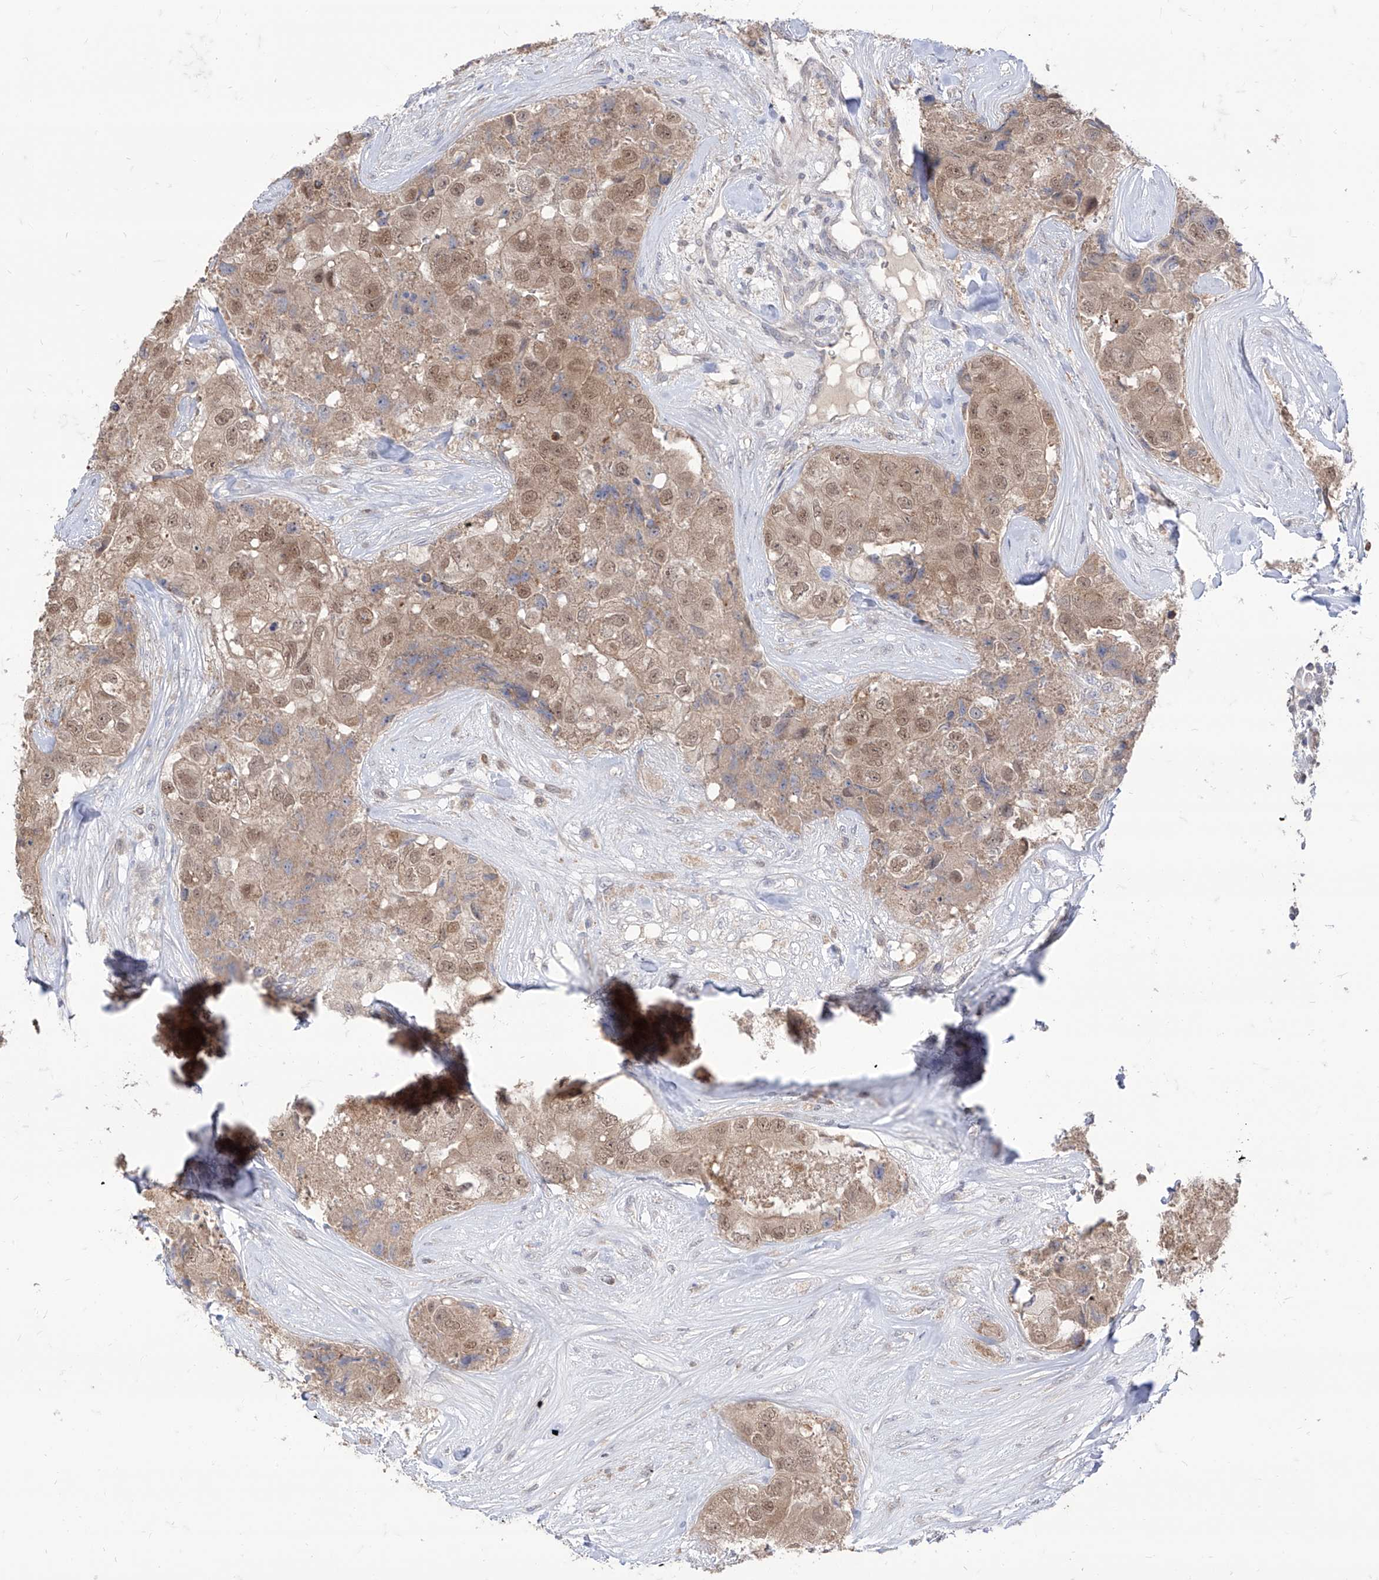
{"staining": {"intensity": "moderate", "quantity": ">75%", "location": "cytoplasmic/membranous,nuclear"}, "tissue": "breast cancer", "cell_type": "Tumor cells", "image_type": "cancer", "snomed": [{"axis": "morphology", "description": "Duct carcinoma"}, {"axis": "topography", "description": "Breast"}], "caption": "IHC photomicrograph of neoplastic tissue: human breast invasive ductal carcinoma stained using immunohistochemistry shows medium levels of moderate protein expression localized specifically in the cytoplasmic/membranous and nuclear of tumor cells, appearing as a cytoplasmic/membranous and nuclear brown color.", "gene": "BROX", "patient": {"sex": "female", "age": 62}}